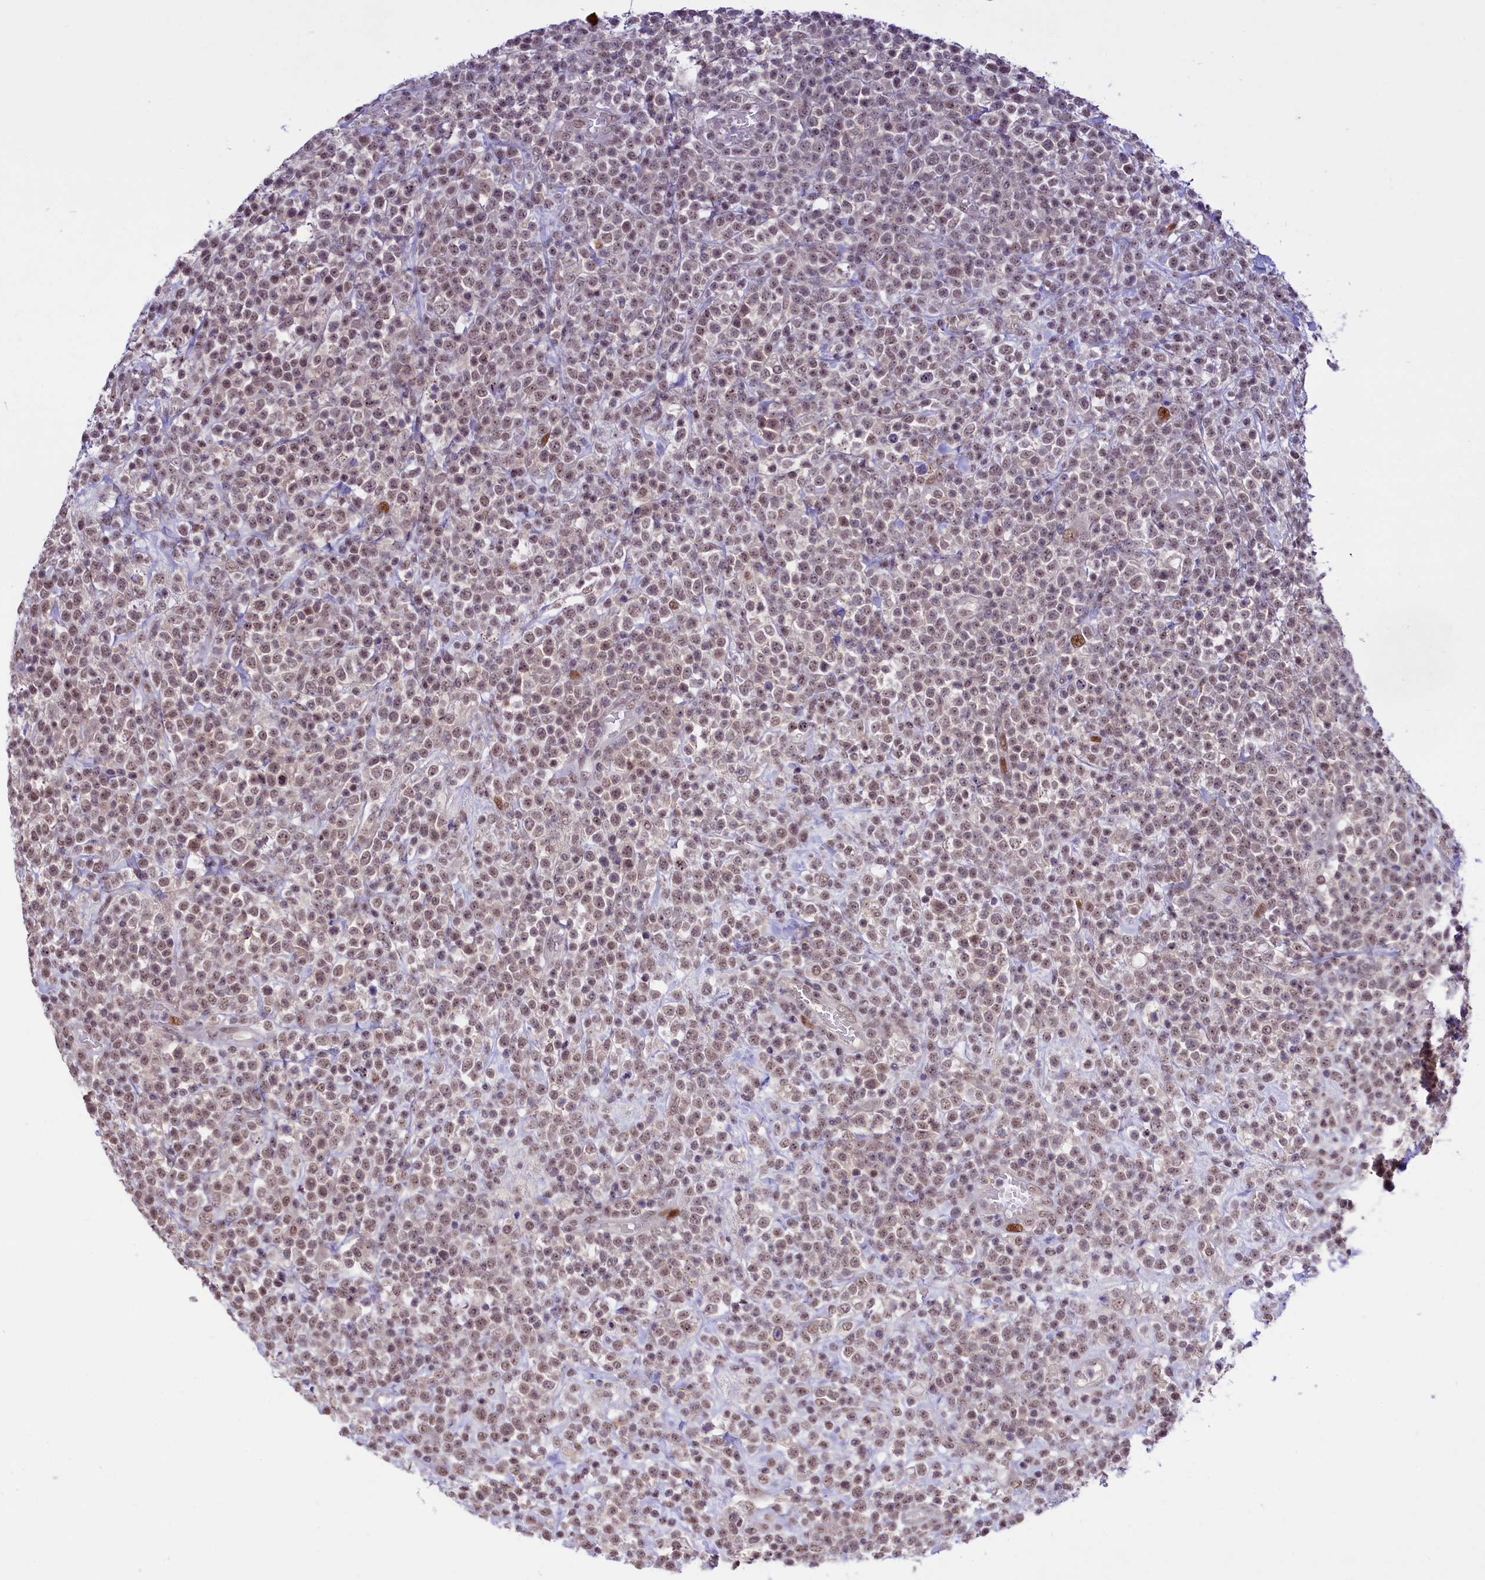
{"staining": {"intensity": "weak", "quantity": ">75%", "location": "nuclear"}, "tissue": "lymphoma", "cell_type": "Tumor cells", "image_type": "cancer", "snomed": [{"axis": "morphology", "description": "Malignant lymphoma, non-Hodgkin's type, High grade"}, {"axis": "topography", "description": "Colon"}], "caption": "IHC of high-grade malignant lymphoma, non-Hodgkin's type demonstrates low levels of weak nuclear expression in approximately >75% of tumor cells.", "gene": "ANKS3", "patient": {"sex": "female", "age": 53}}